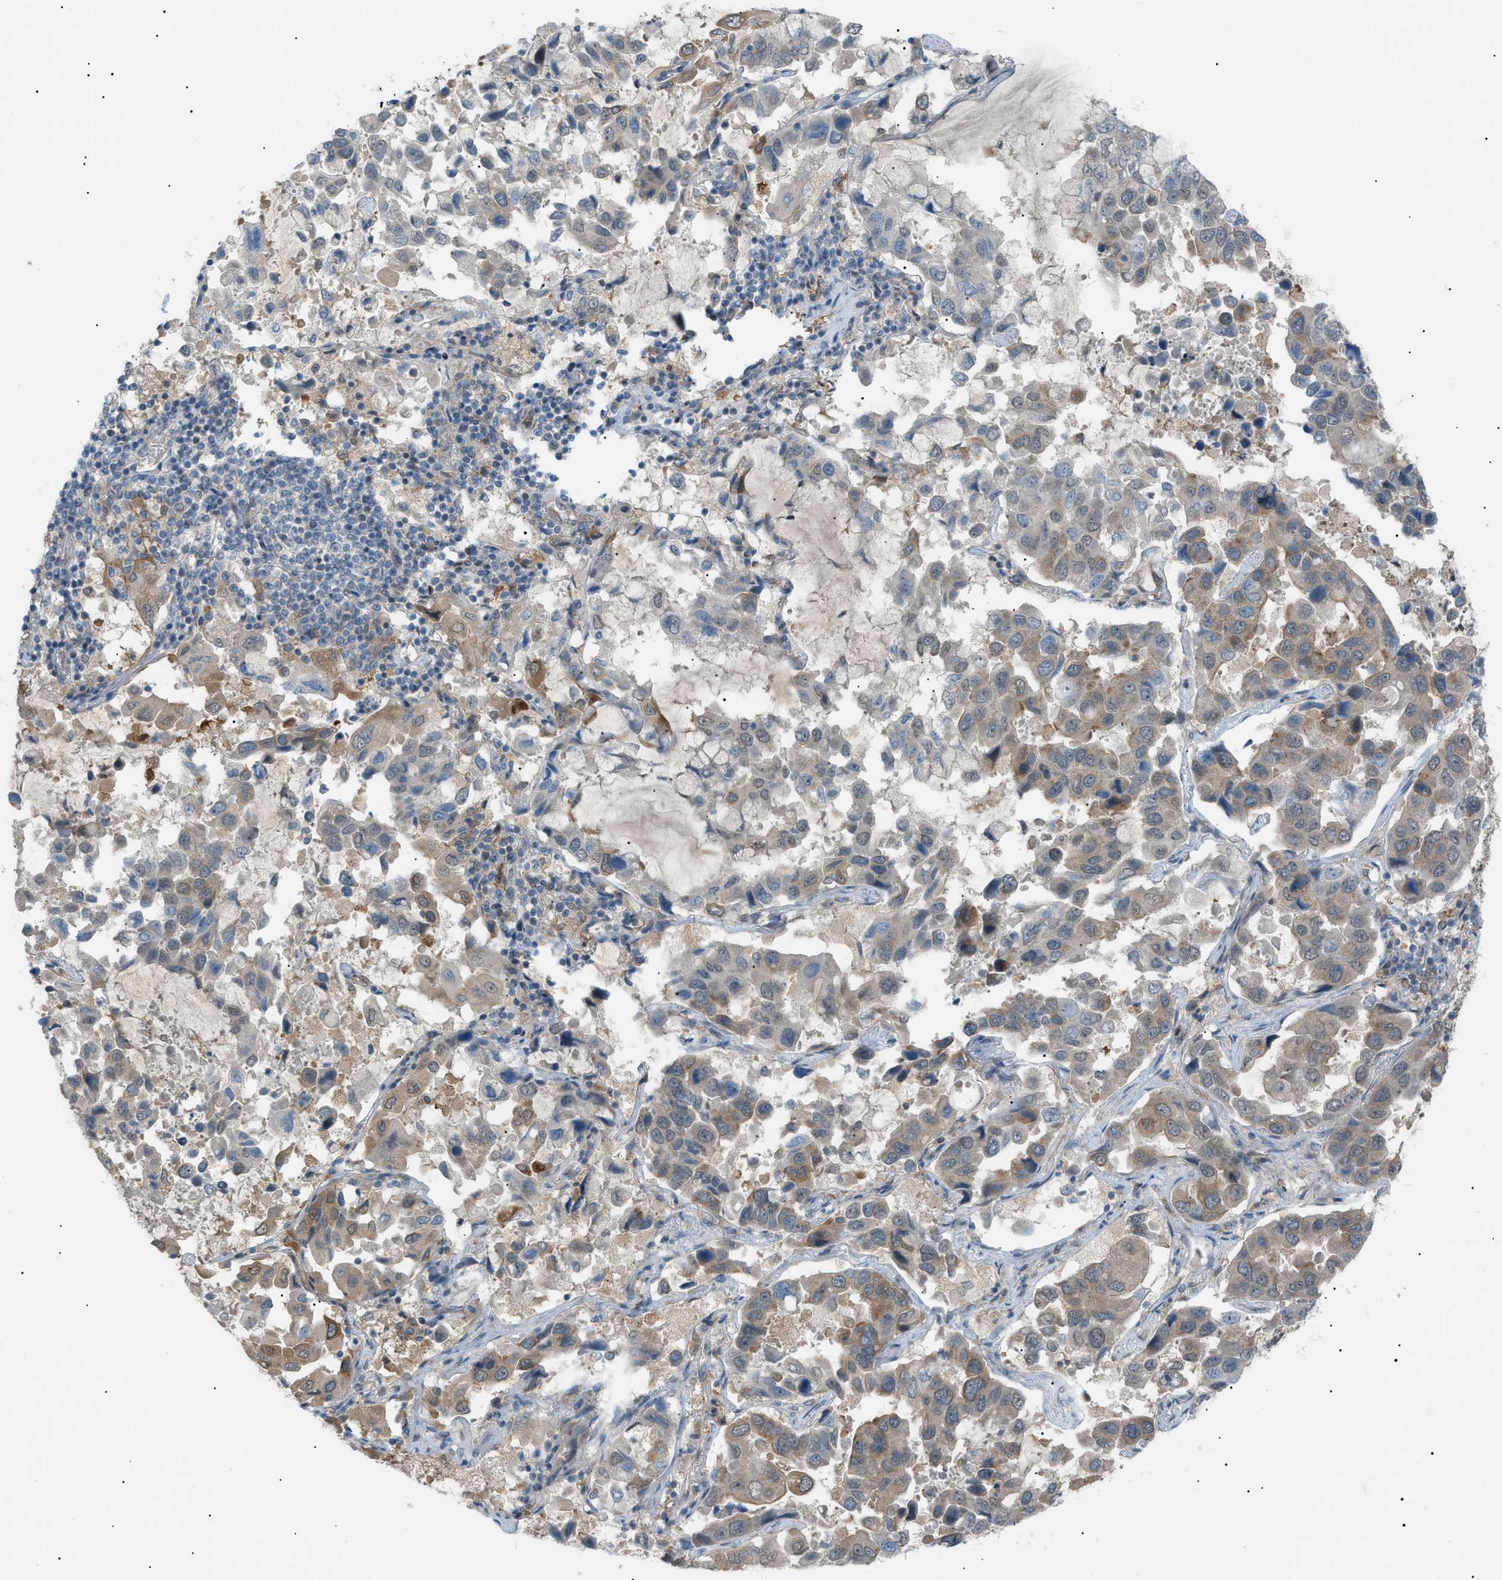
{"staining": {"intensity": "weak", "quantity": "25%-75%", "location": "cytoplasmic/membranous"}, "tissue": "lung cancer", "cell_type": "Tumor cells", "image_type": "cancer", "snomed": [{"axis": "morphology", "description": "Adenocarcinoma, NOS"}, {"axis": "topography", "description": "Lung"}], "caption": "High-magnification brightfield microscopy of adenocarcinoma (lung) stained with DAB (brown) and counterstained with hematoxylin (blue). tumor cells exhibit weak cytoplasmic/membranous positivity is identified in approximately25%-75% of cells.", "gene": "LPIN2", "patient": {"sex": "male", "age": 64}}